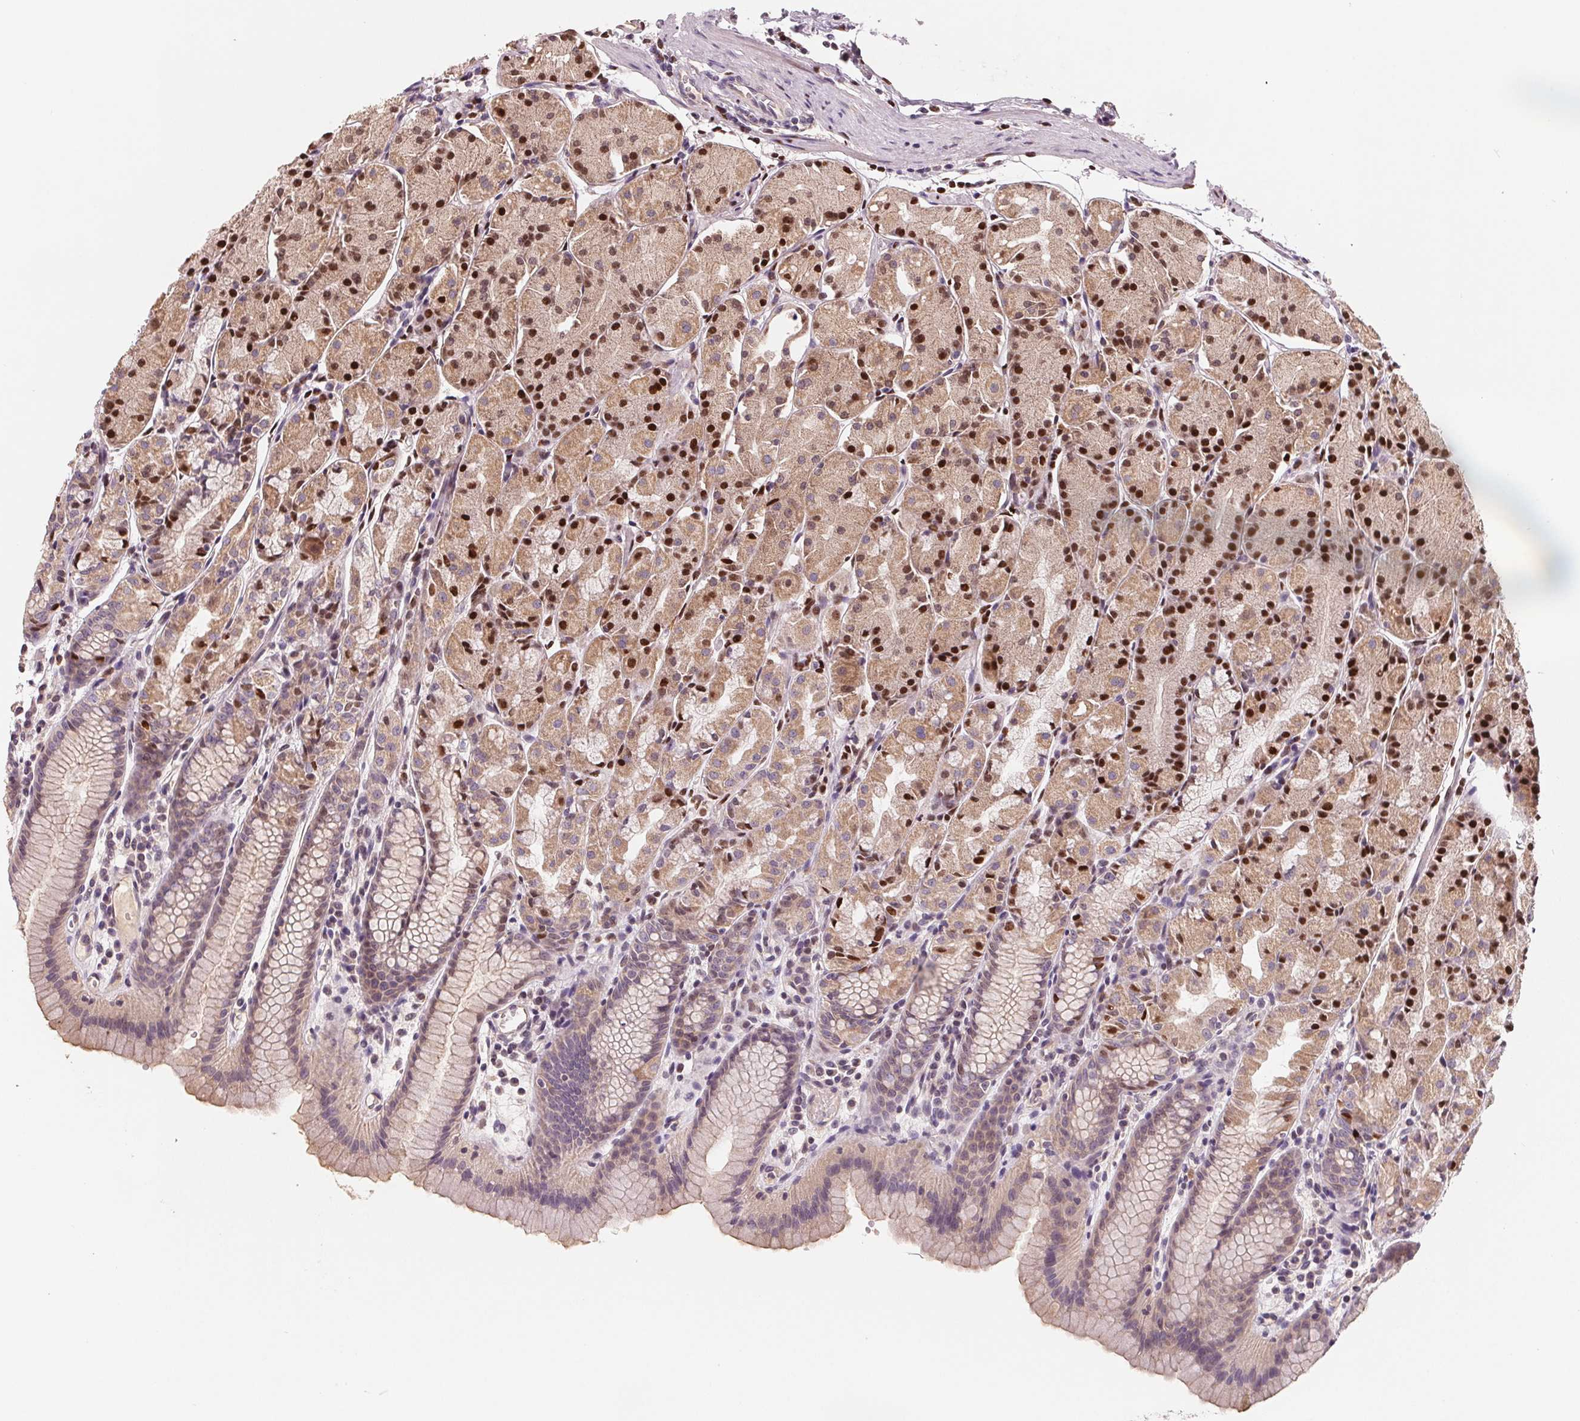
{"staining": {"intensity": "strong", "quantity": "25%-75%", "location": "nuclear"}, "tissue": "stomach", "cell_type": "Glandular cells", "image_type": "normal", "snomed": [{"axis": "morphology", "description": "Normal tissue, NOS"}, {"axis": "topography", "description": "Stomach, upper"}], "caption": "Immunohistochemical staining of normal human stomach reveals strong nuclear protein positivity in approximately 25%-75% of glandular cells.", "gene": "AQP8", "patient": {"sex": "male", "age": 47}}